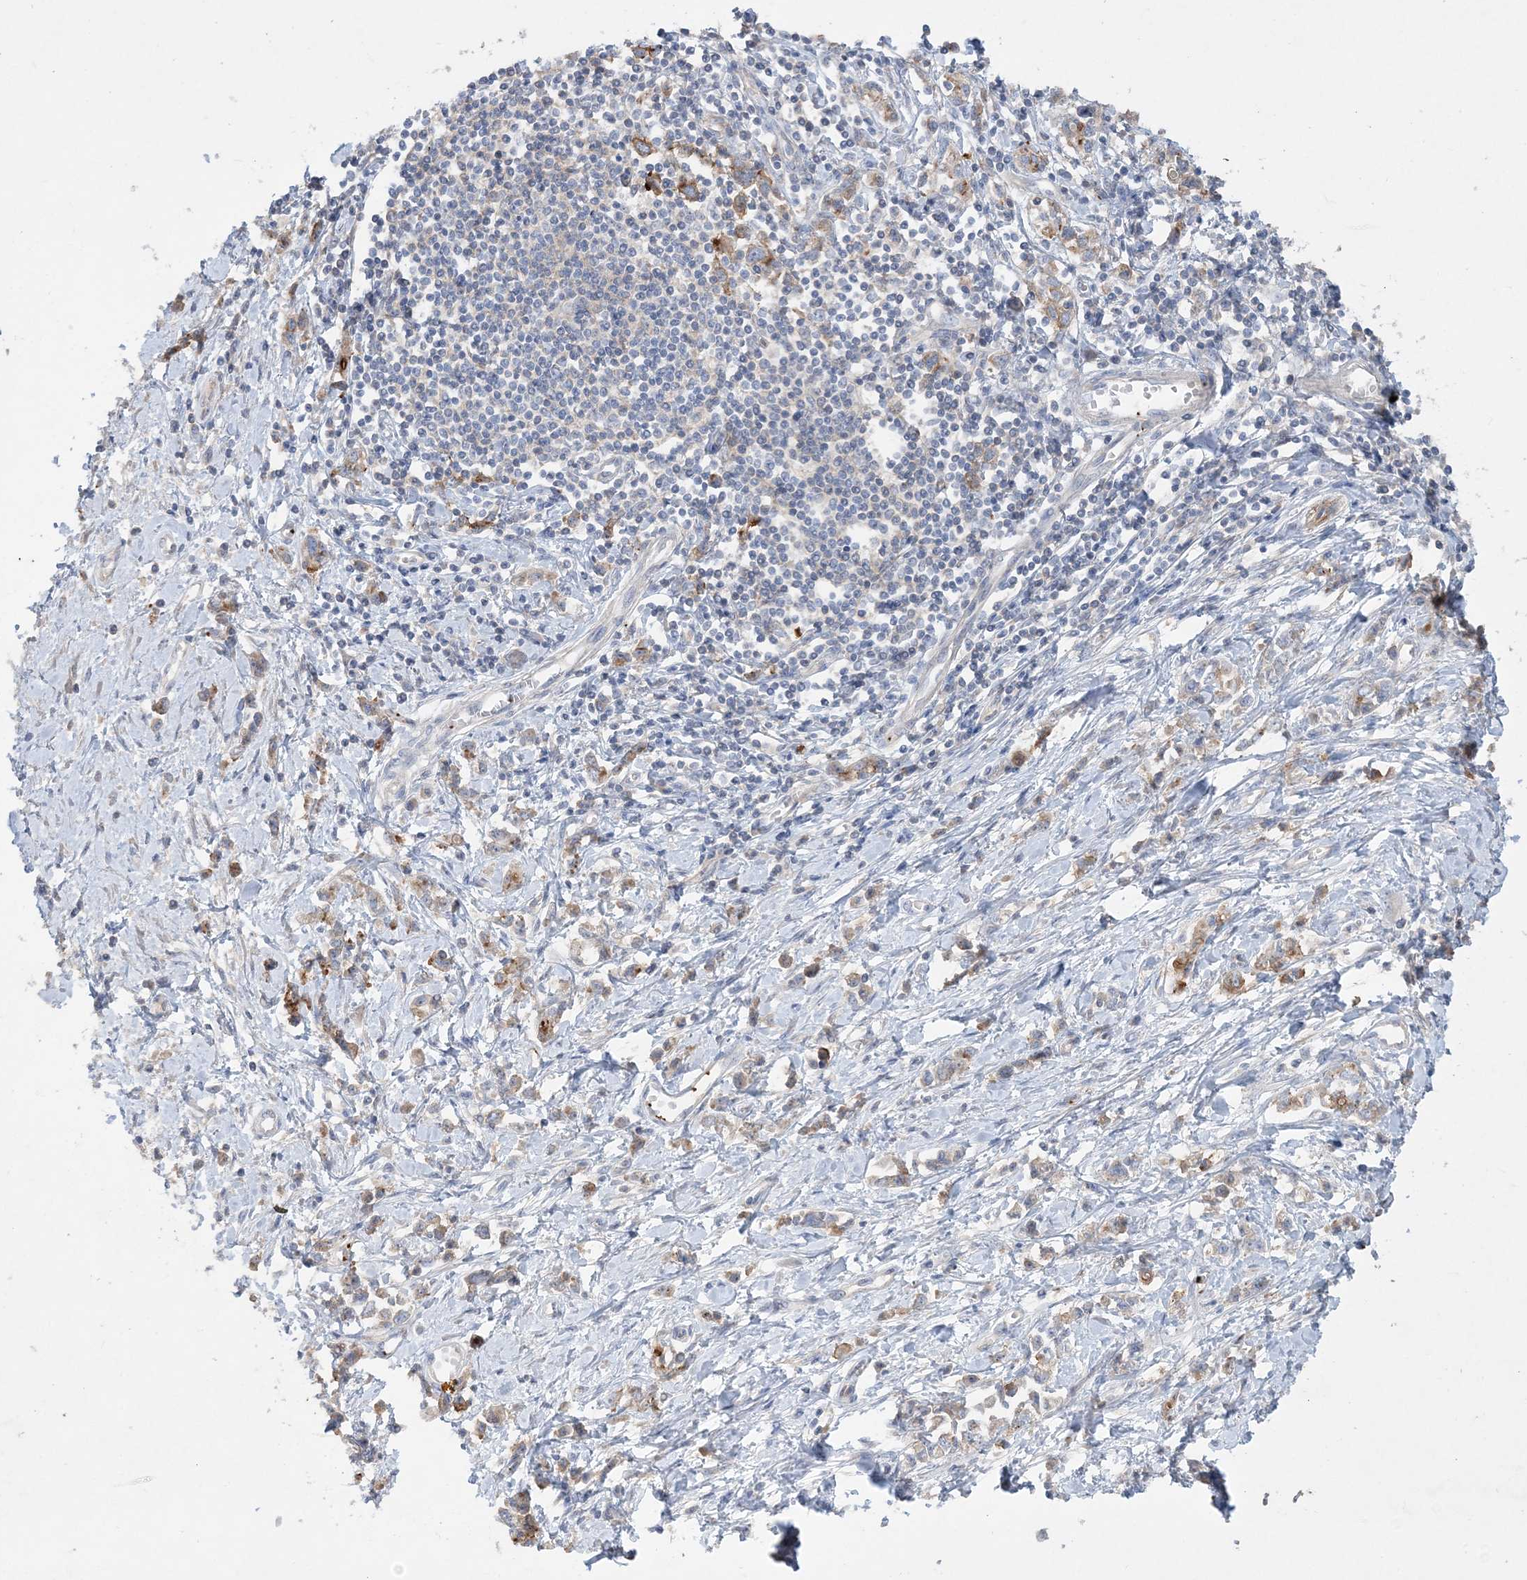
{"staining": {"intensity": "moderate", "quantity": "<25%", "location": "cytoplasmic/membranous"}, "tissue": "stomach cancer", "cell_type": "Tumor cells", "image_type": "cancer", "snomed": [{"axis": "morphology", "description": "Adenocarcinoma, NOS"}, {"axis": "topography", "description": "Stomach"}], "caption": "The micrograph displays immunohistochemical staining of stomach cancer (adenocarcinoma). There is moderate cytoplasmic/membranous staining is identified in about <25% of tumor cells.", "gene": "ADCK2", "patient": {"sex": "female", "age": 76}}